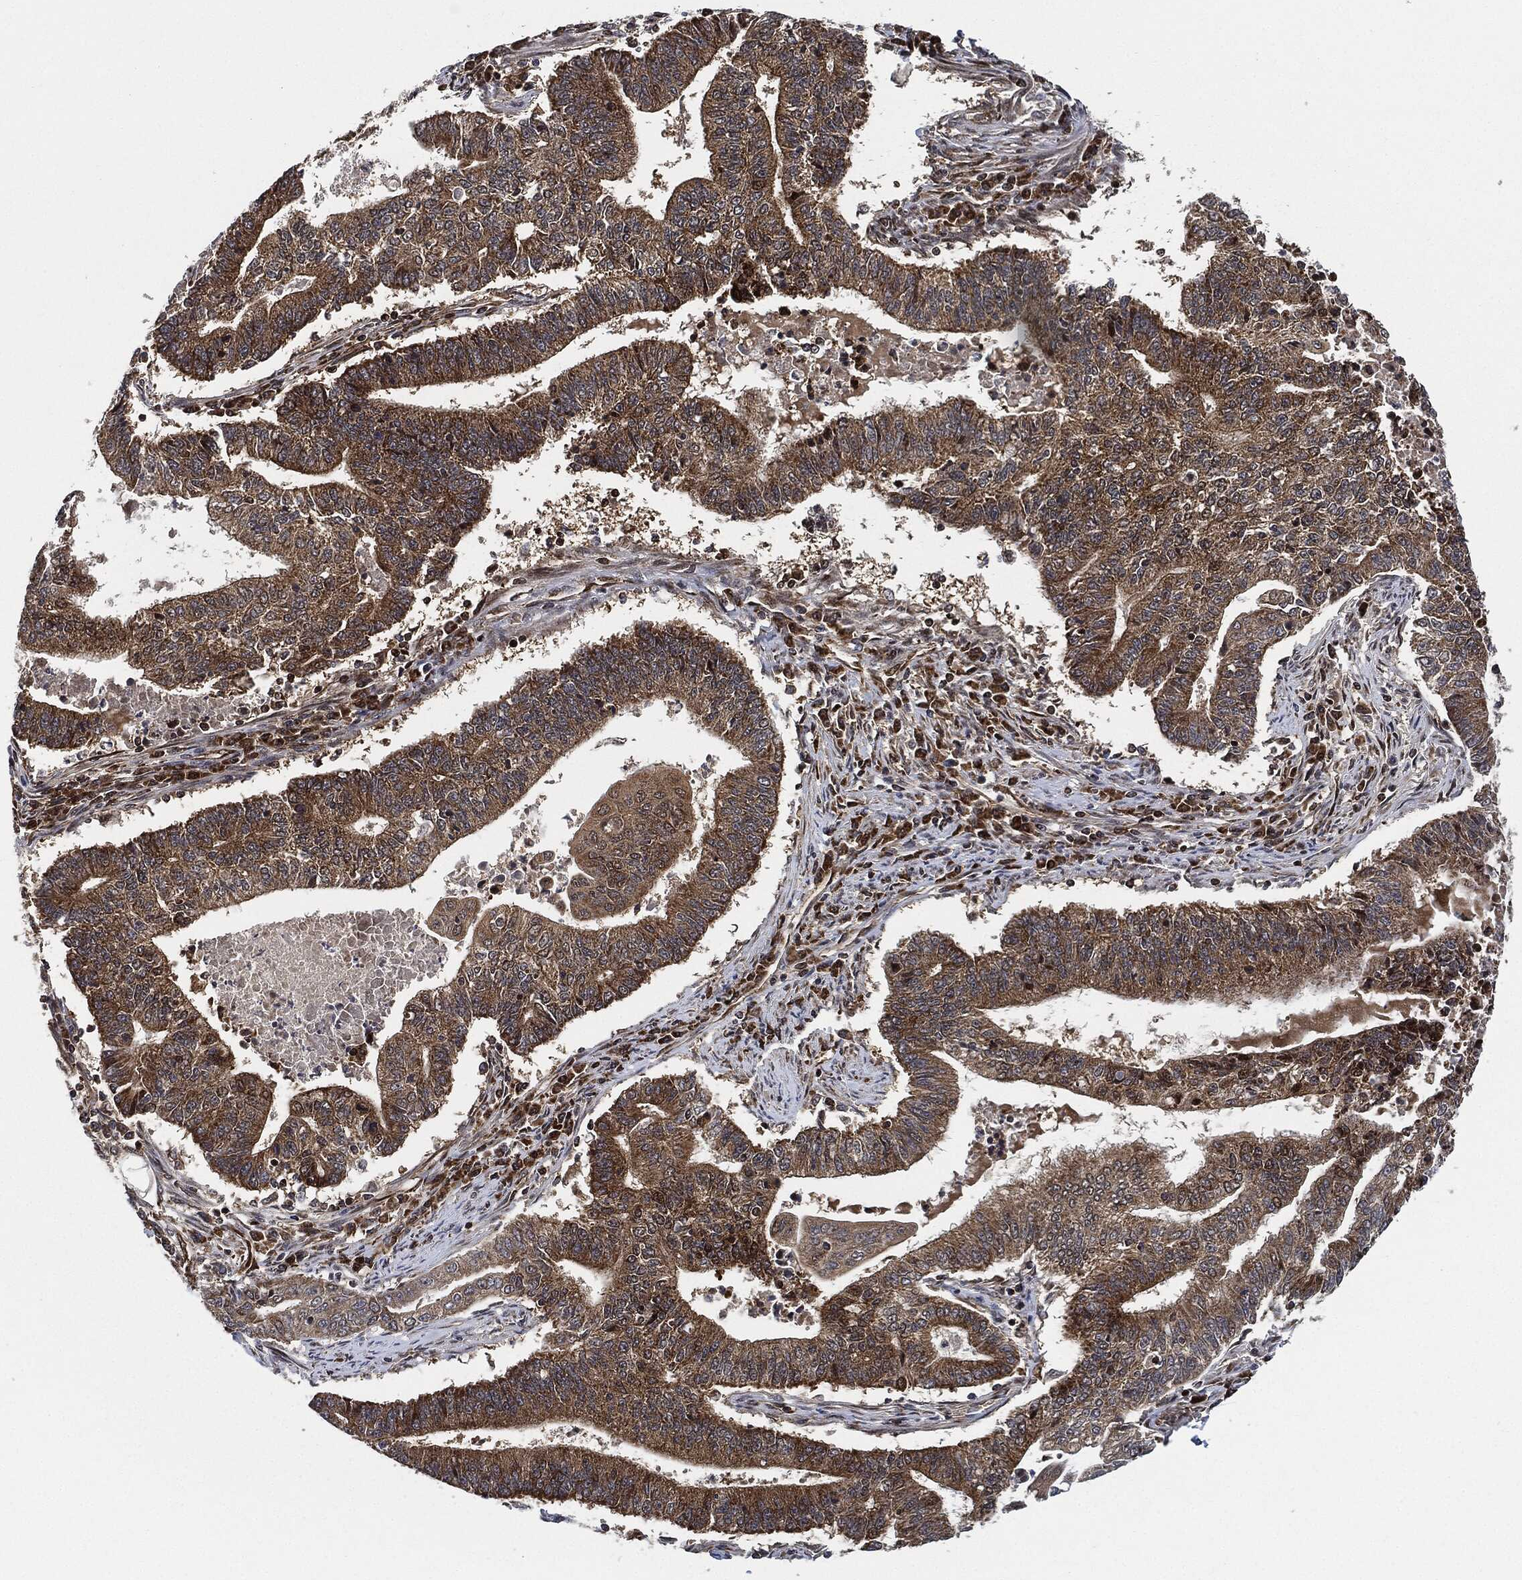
{"staining": {"intensity": "moderate", "quantity": ">75%", "location": "cytoplasmic/membranous"}, "tissue": "endometrial cancer", "cell_type": "Tumor cells", "image_type": "cancer", "snomed": [{"axis": "morphology", "description": "Adenocarcinoma, NOS"}, {"axis": "topography", "description": "Uterus"}, {"axis": "topography", "description": "Endometrium"}], "caption": "A histopathology image of human endometrial cancer (adenocarcinoma) stained for a protein shows moderate cytoplasmic/membranous brown staining in tumor cells.", "gene": "RNASEL", "patient": {"sex": "female", "age": 54}}